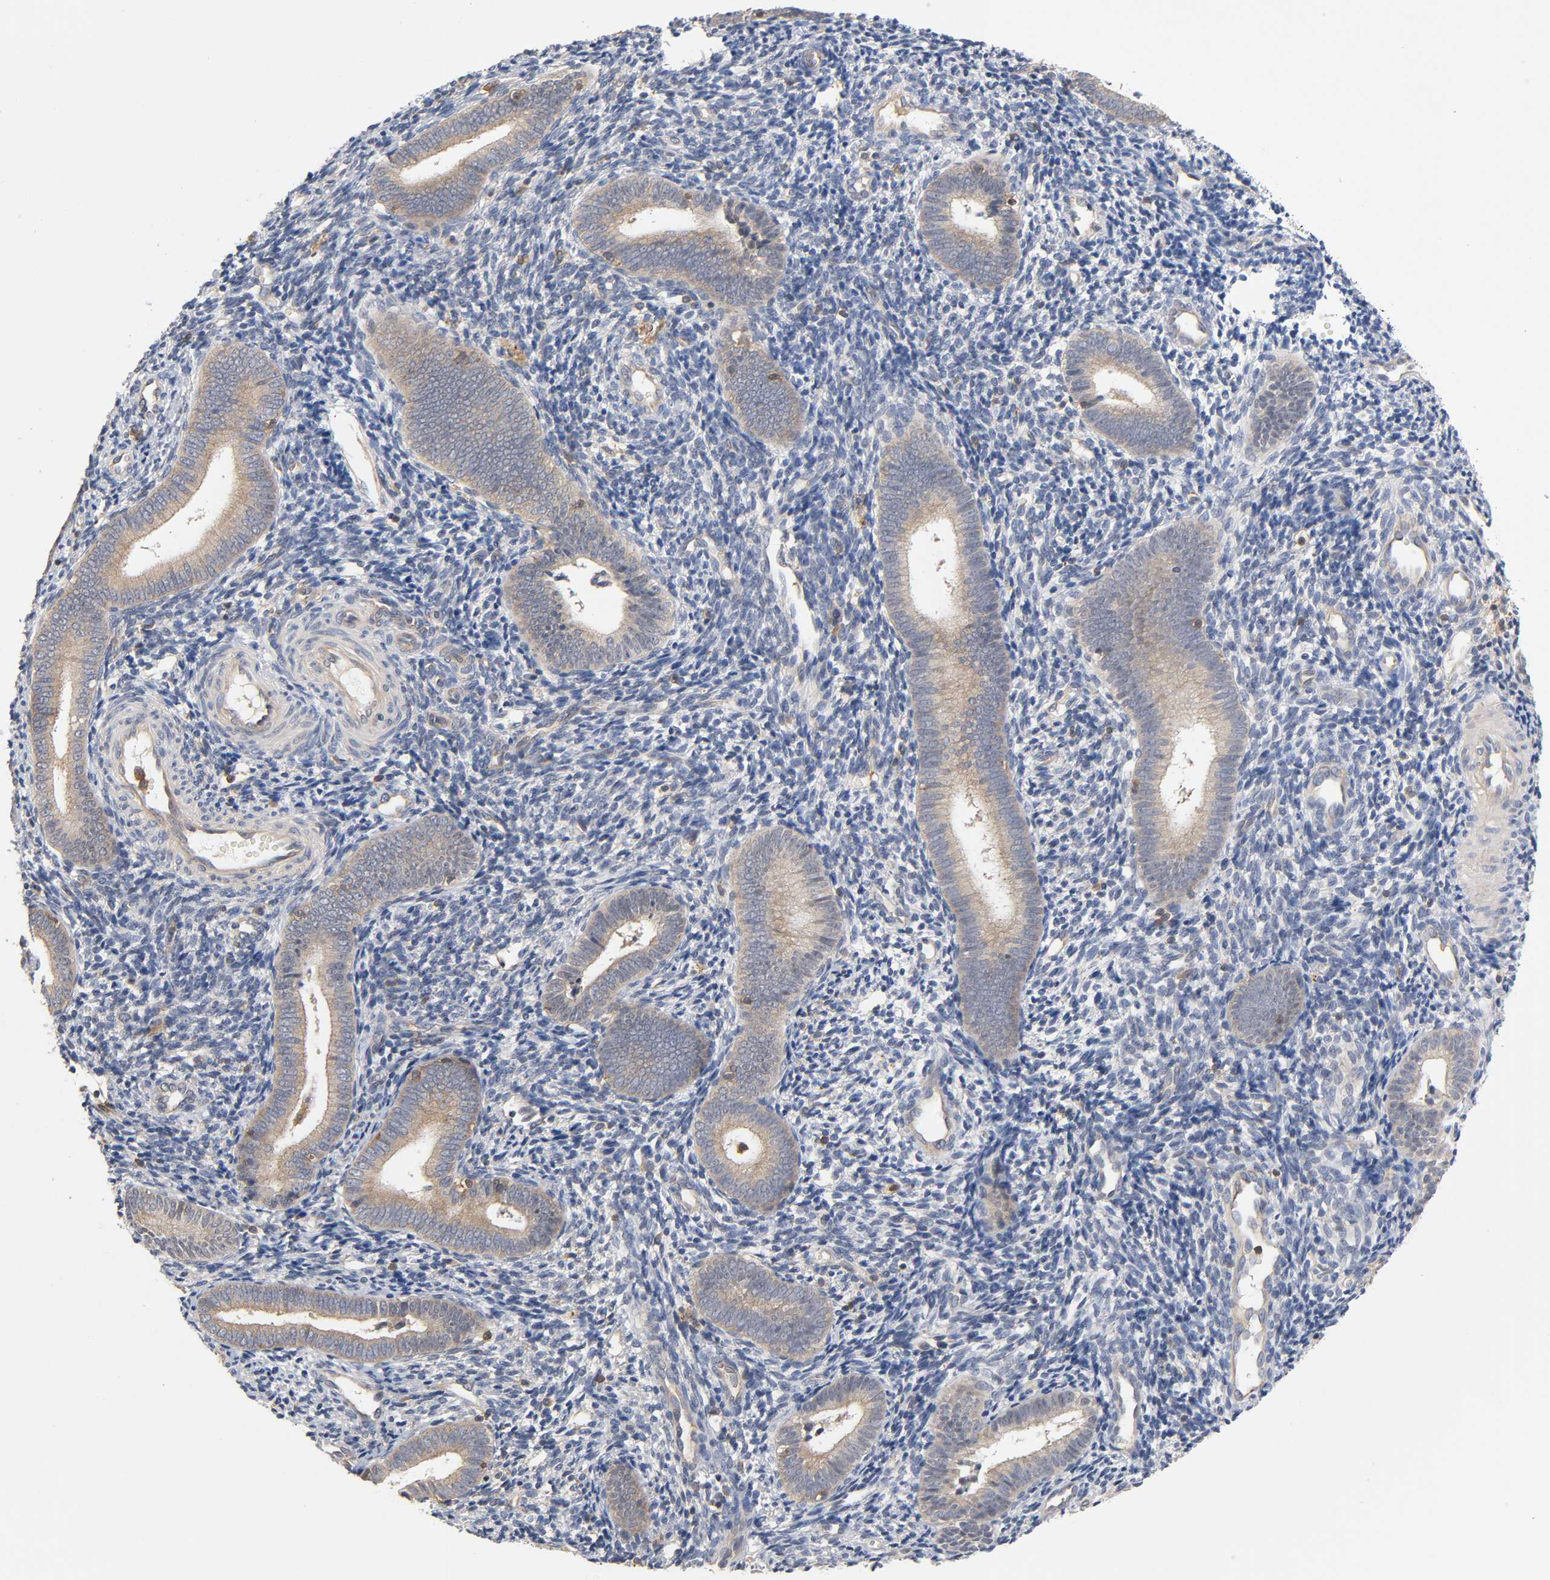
{"staining": {"intensity": "negative", "quantity": "none", "location": "none"}, "tissue": "endometrium", "cell_type": "Cells in endometrial stroma", "image_type": "normal", "snomed": [{"axis": "morphology", "description": "Normal tissue, NOS"}, {"axis": "topography", "description": "Uterus"}, {"axis": "topography", "description": "Endometrium"}], "caption": "Human endometrium stained for a protein using immunohistochemistry reveals no staining in cells in endometrial stroma.", "gene": "ACTR2", "patient": {"sex": "female", "age": 33}}